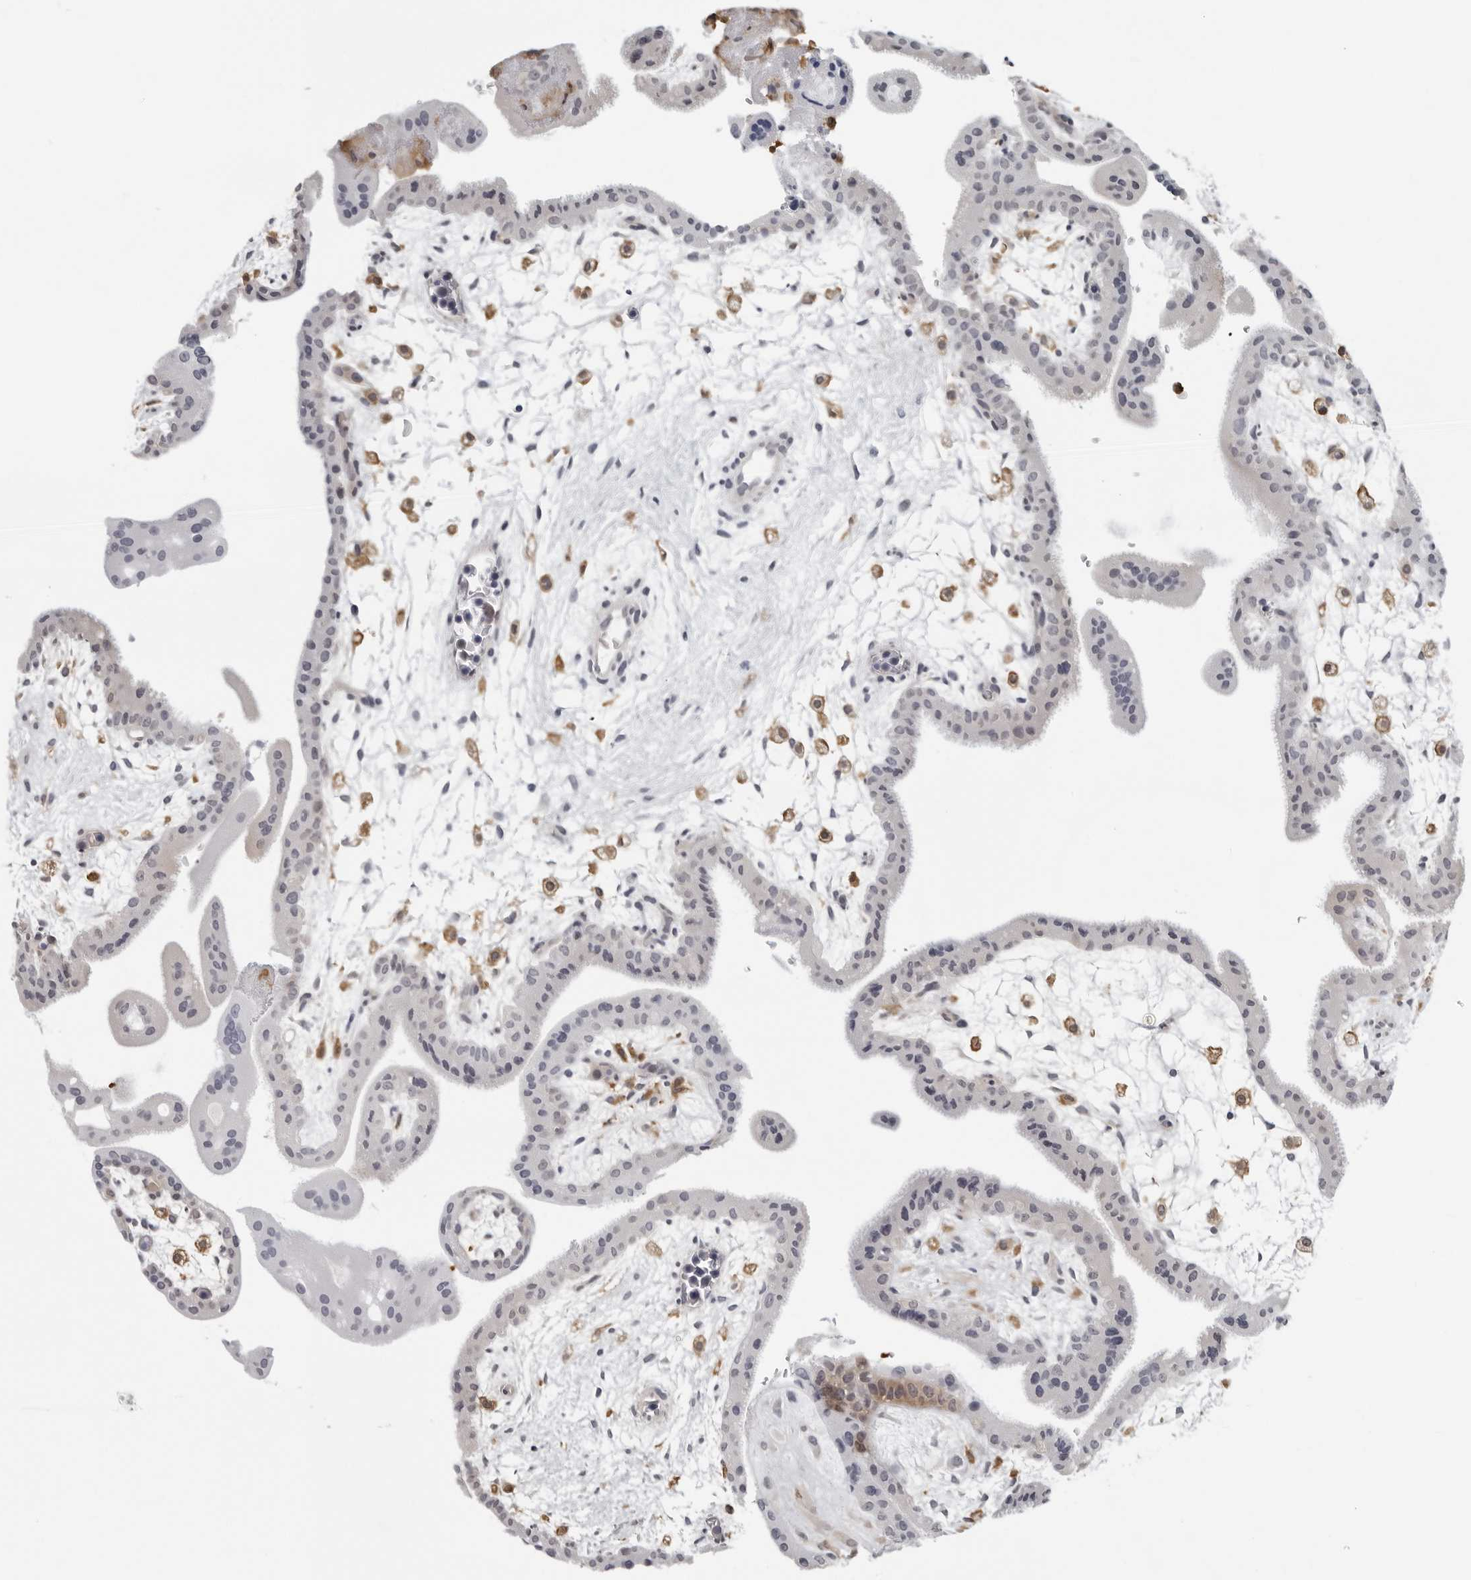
{"staining": {"intensity": "weak", "quantity": "<25%", "location": "nuclear"}, "tissue": "placenta", "cell_type": "Decidual cells", "image_type": "normal", "snomed": [{"axis": "morphology", "description": "Normal tissue, NOS"}, {"axis": "topography", "description": "Placenta"}], "caption": "This is an IHC photomicrograph of normal placenta. There is no expression in decidual cells.", "gene": "HSPH1", "patient": {"sex": "female", "age": 35}}